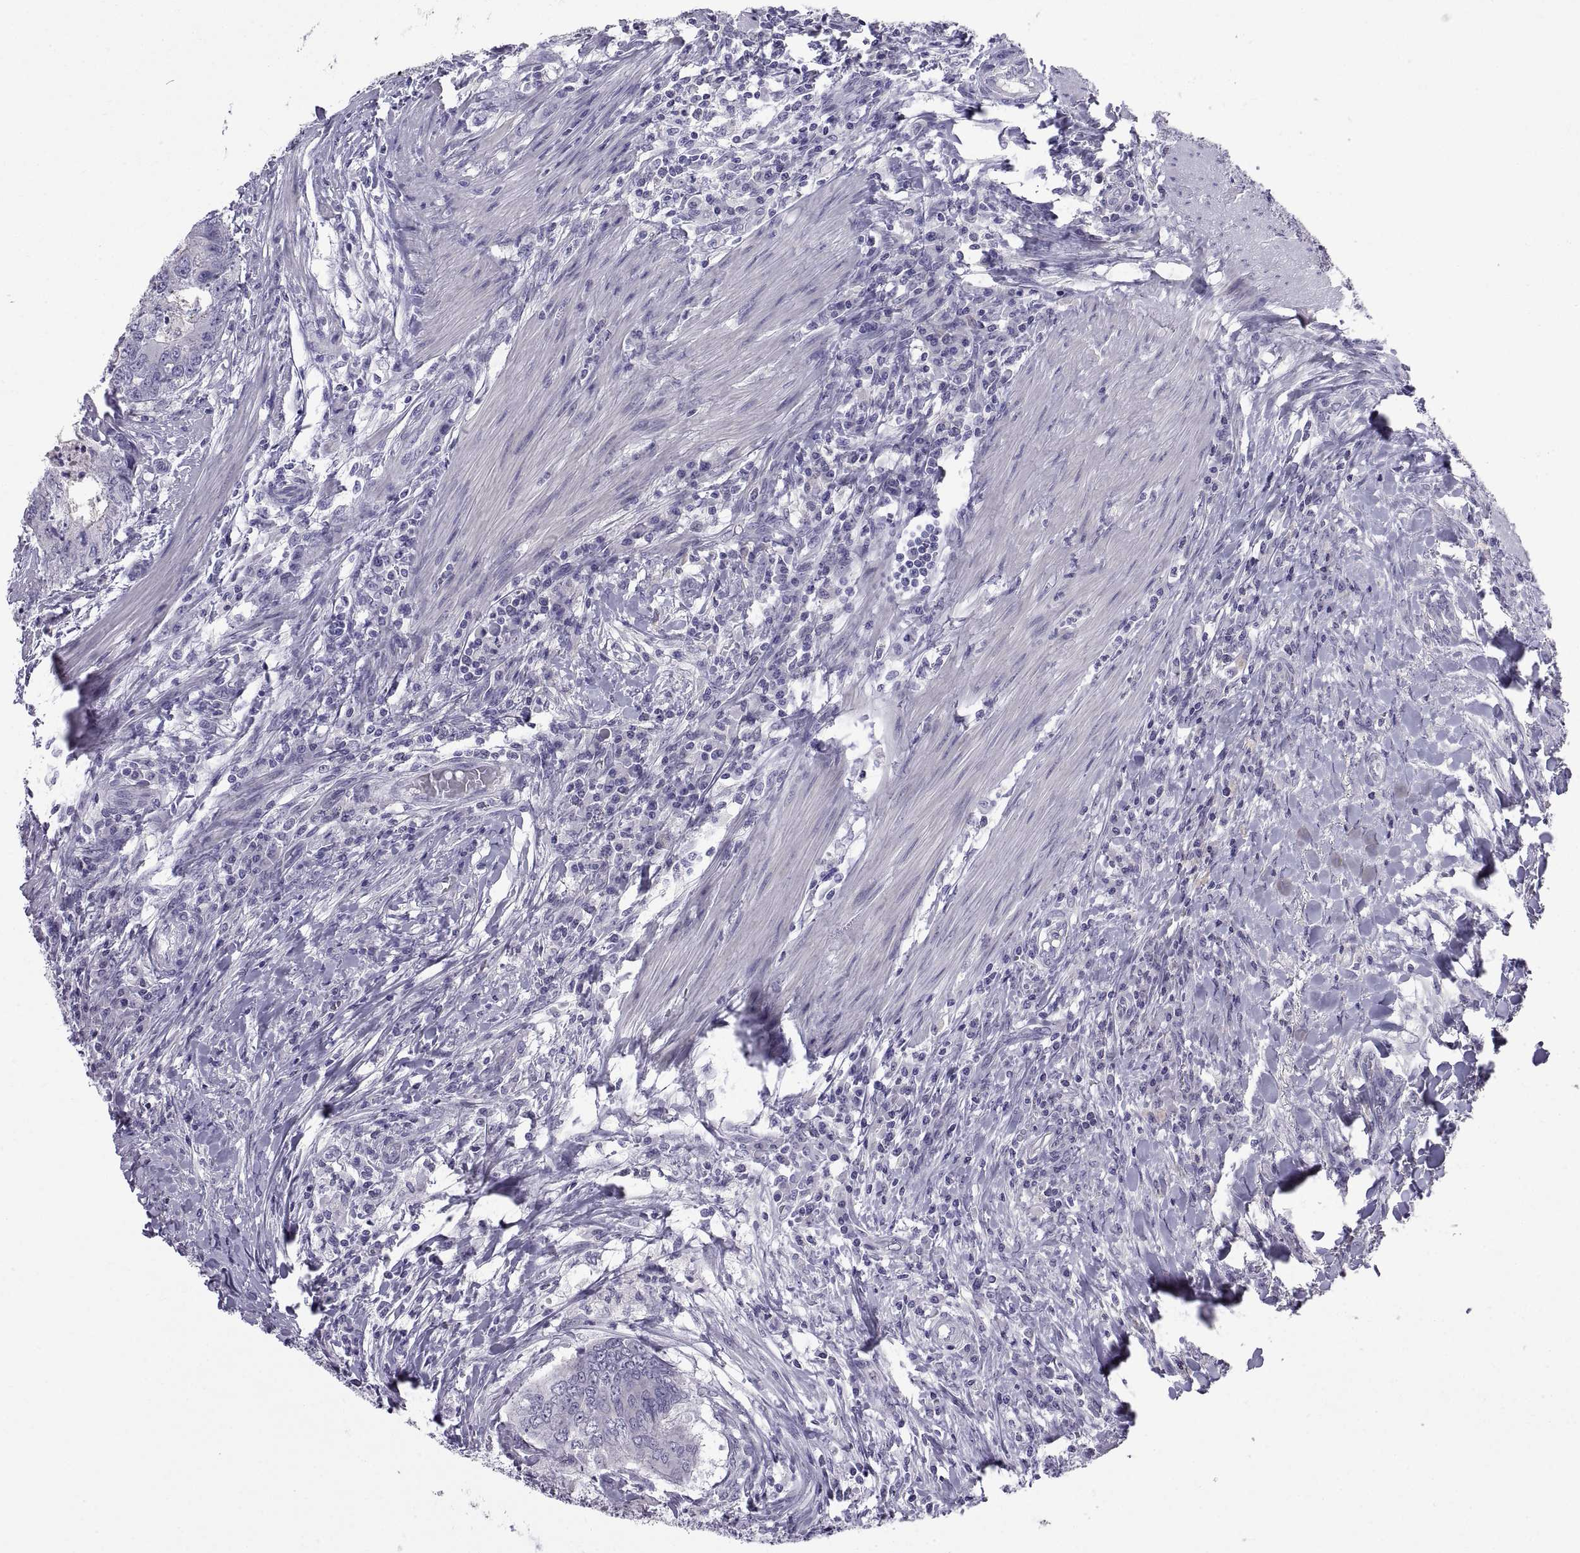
{"staining": {"intensity": "negative", "quantity": "none", "location": "none"}, "tissue": "colorectal cancer", "cell_type": "Tumor cells", "image_type": "cancer", "snomed": [{"axis": "morphology", "description": "Adenocarcinoma, NOS"}, {"axis": "topography", "description": "Colon"}], "caption": "Image shows no protein staining in tumor cells of colorectal cancer tissue.", "gene": "SPDYE1", "patient": {"sex": "male", "age": 53}}